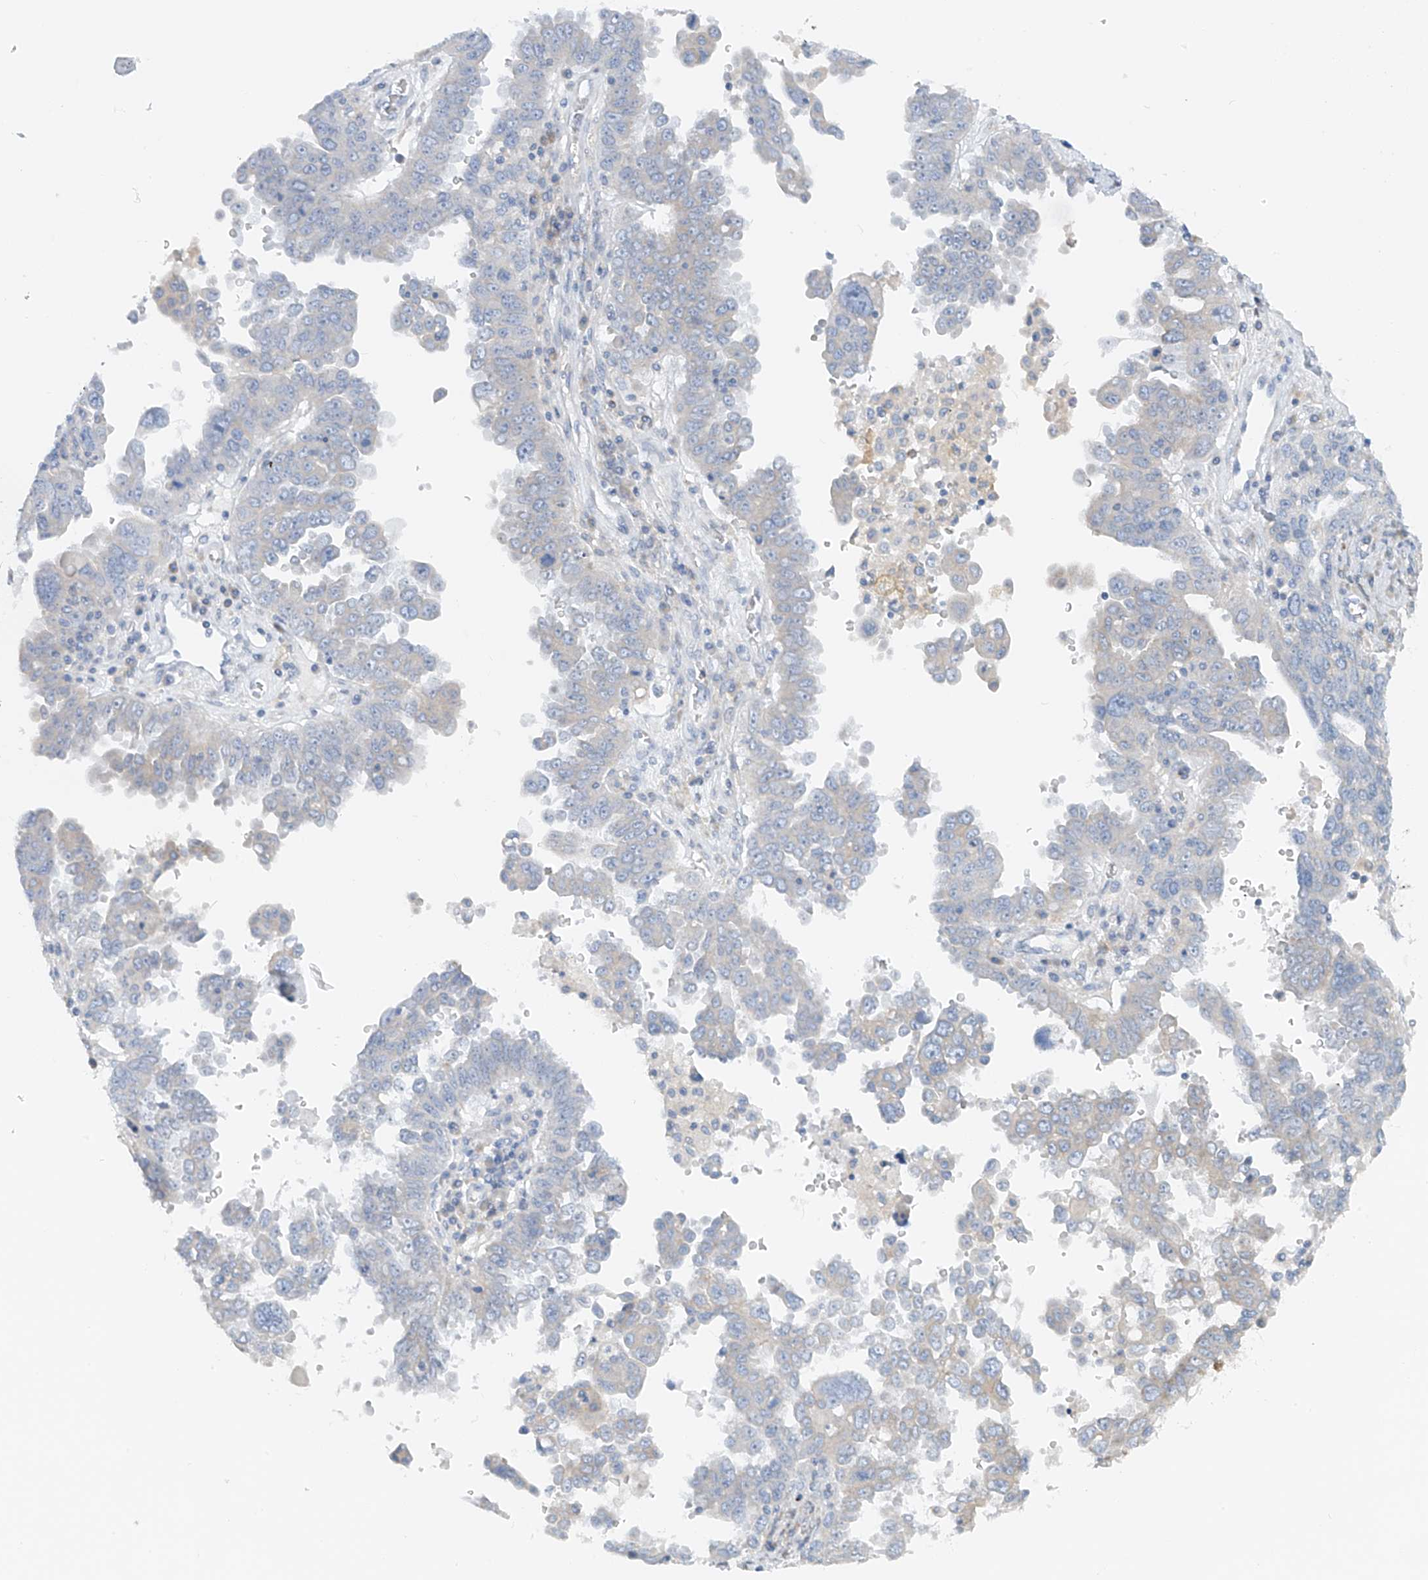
{"staining": {"intensity": "negative", "quantity": "none", "location": "none"}, "tissue": "ovarian cancer", "cell_type": "Tumor cells", "image_type": "cancer", "snomed": [{"axis": "morphology", "description": "Carcinoma, endometroid"}, {"axis": "topography", "description": "Ovary"}], "caption": "Protein analysis of ovarian cancer (endometroid carcinoma) demonstrates no significant staining in tumor cells. Brightfield microscopy of immunohistochemistry stained with DAB (brown) and hematoxylin (blue), captured at high magnification.", "gene": "POMGNT2", "patient": {"sex": "female", "age": 62}}